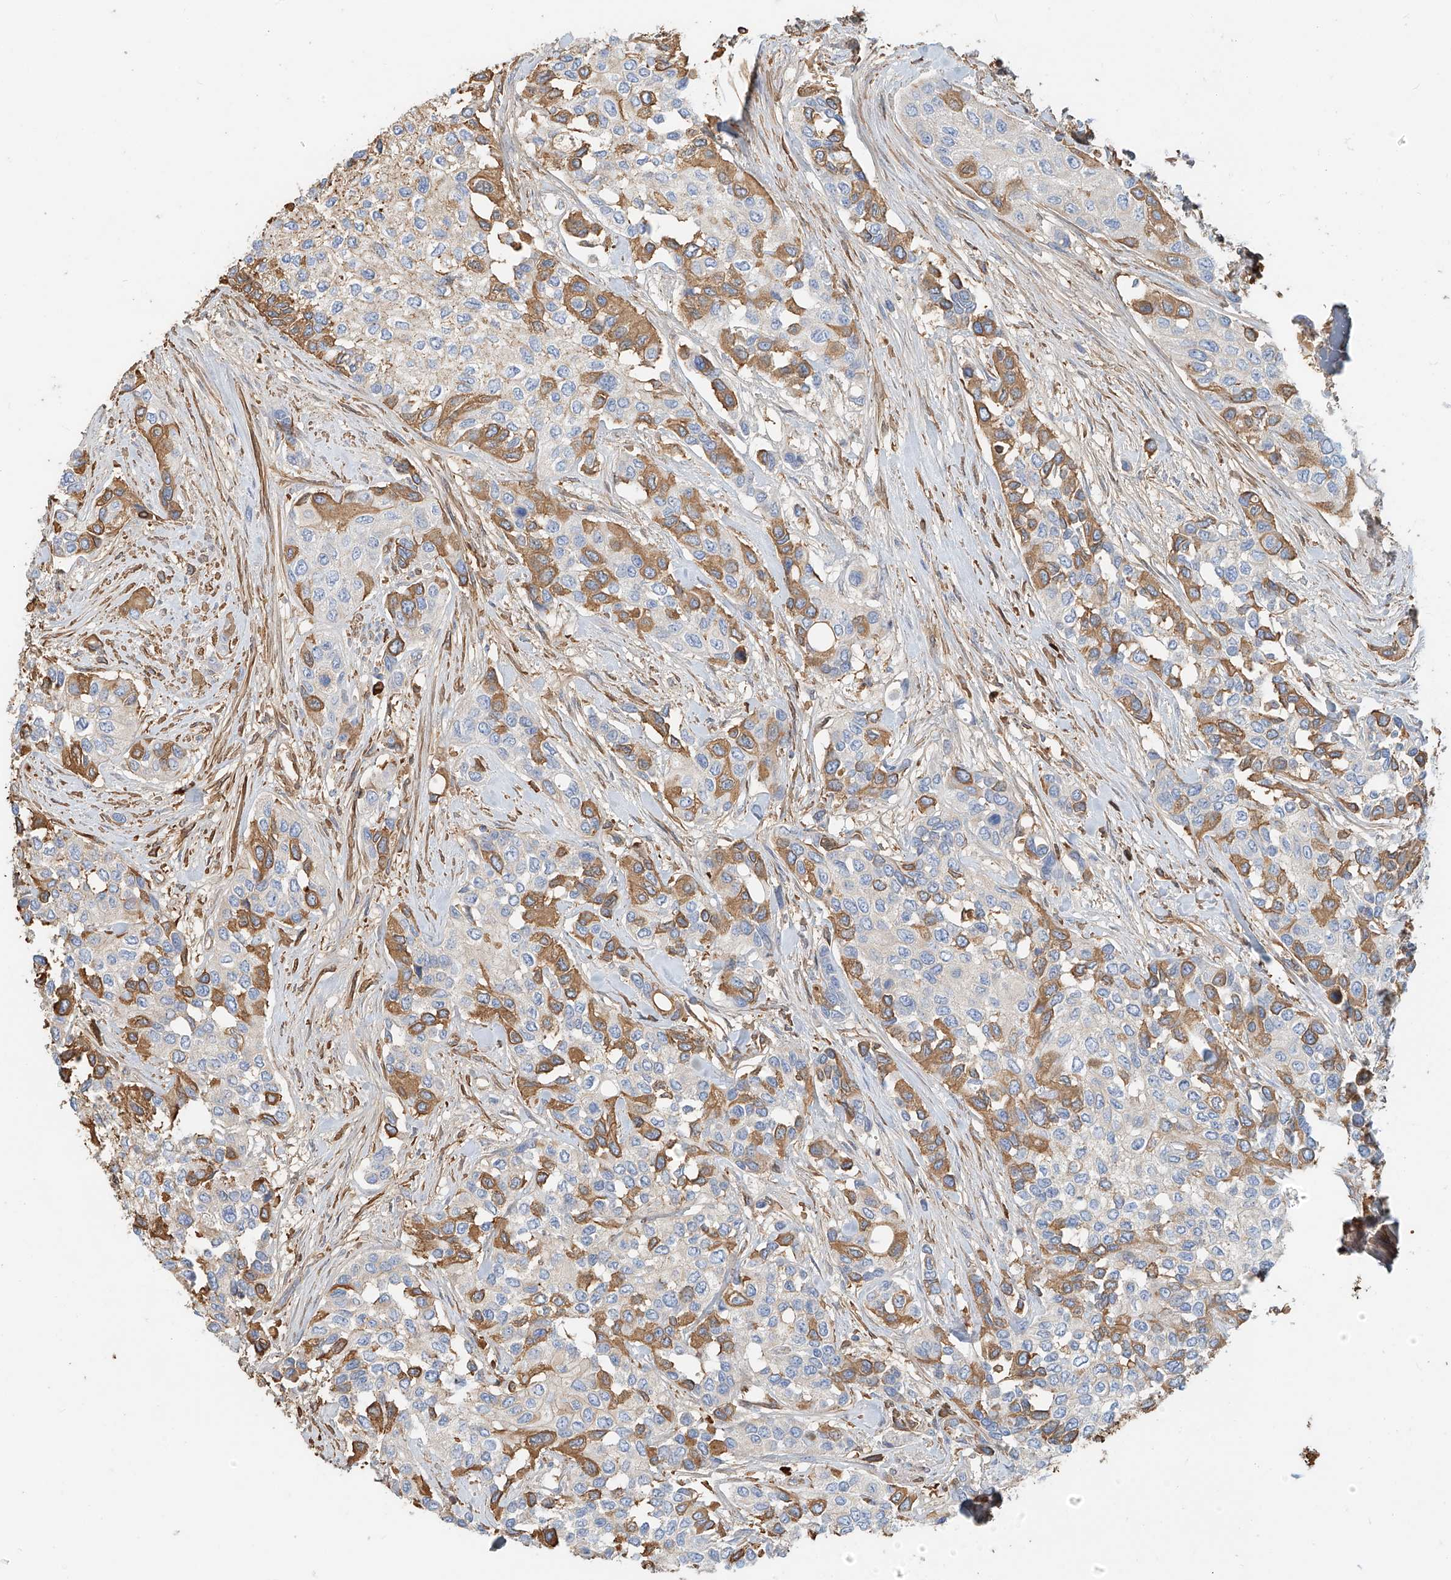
{"staining": {"intensity": "moderate", "quantity": "25%-75%", "location": "cytoplasmic/membranous"}, "tissue": "urothelial cancer", "cell_type": "Tumor cells", "image_type": "cancer", "snomed": [{"axis": "morphology", "description": "Normal tissue, NOS"}, {"axis": "morphology", "description": "Urothelial carcinoma, High grade"}, {"axis": "topography", "description": "Vascular tissue"}, {"axis": "topography", "description": "Urinary bladder"}], "caption": "A micrograph of high-grade urothelial carcinoma stained for a protein reveals moderate cytoplasmic/membranous brown staining in tumor cells. The staining was performed using DAB (3,3'-diaminobenzidine), with brown indicating positive protein expression. Nuclei are stained blue with hematoxylin.", "gene": "ZFP30", "patient": {"sex": "female", "age": 56}}